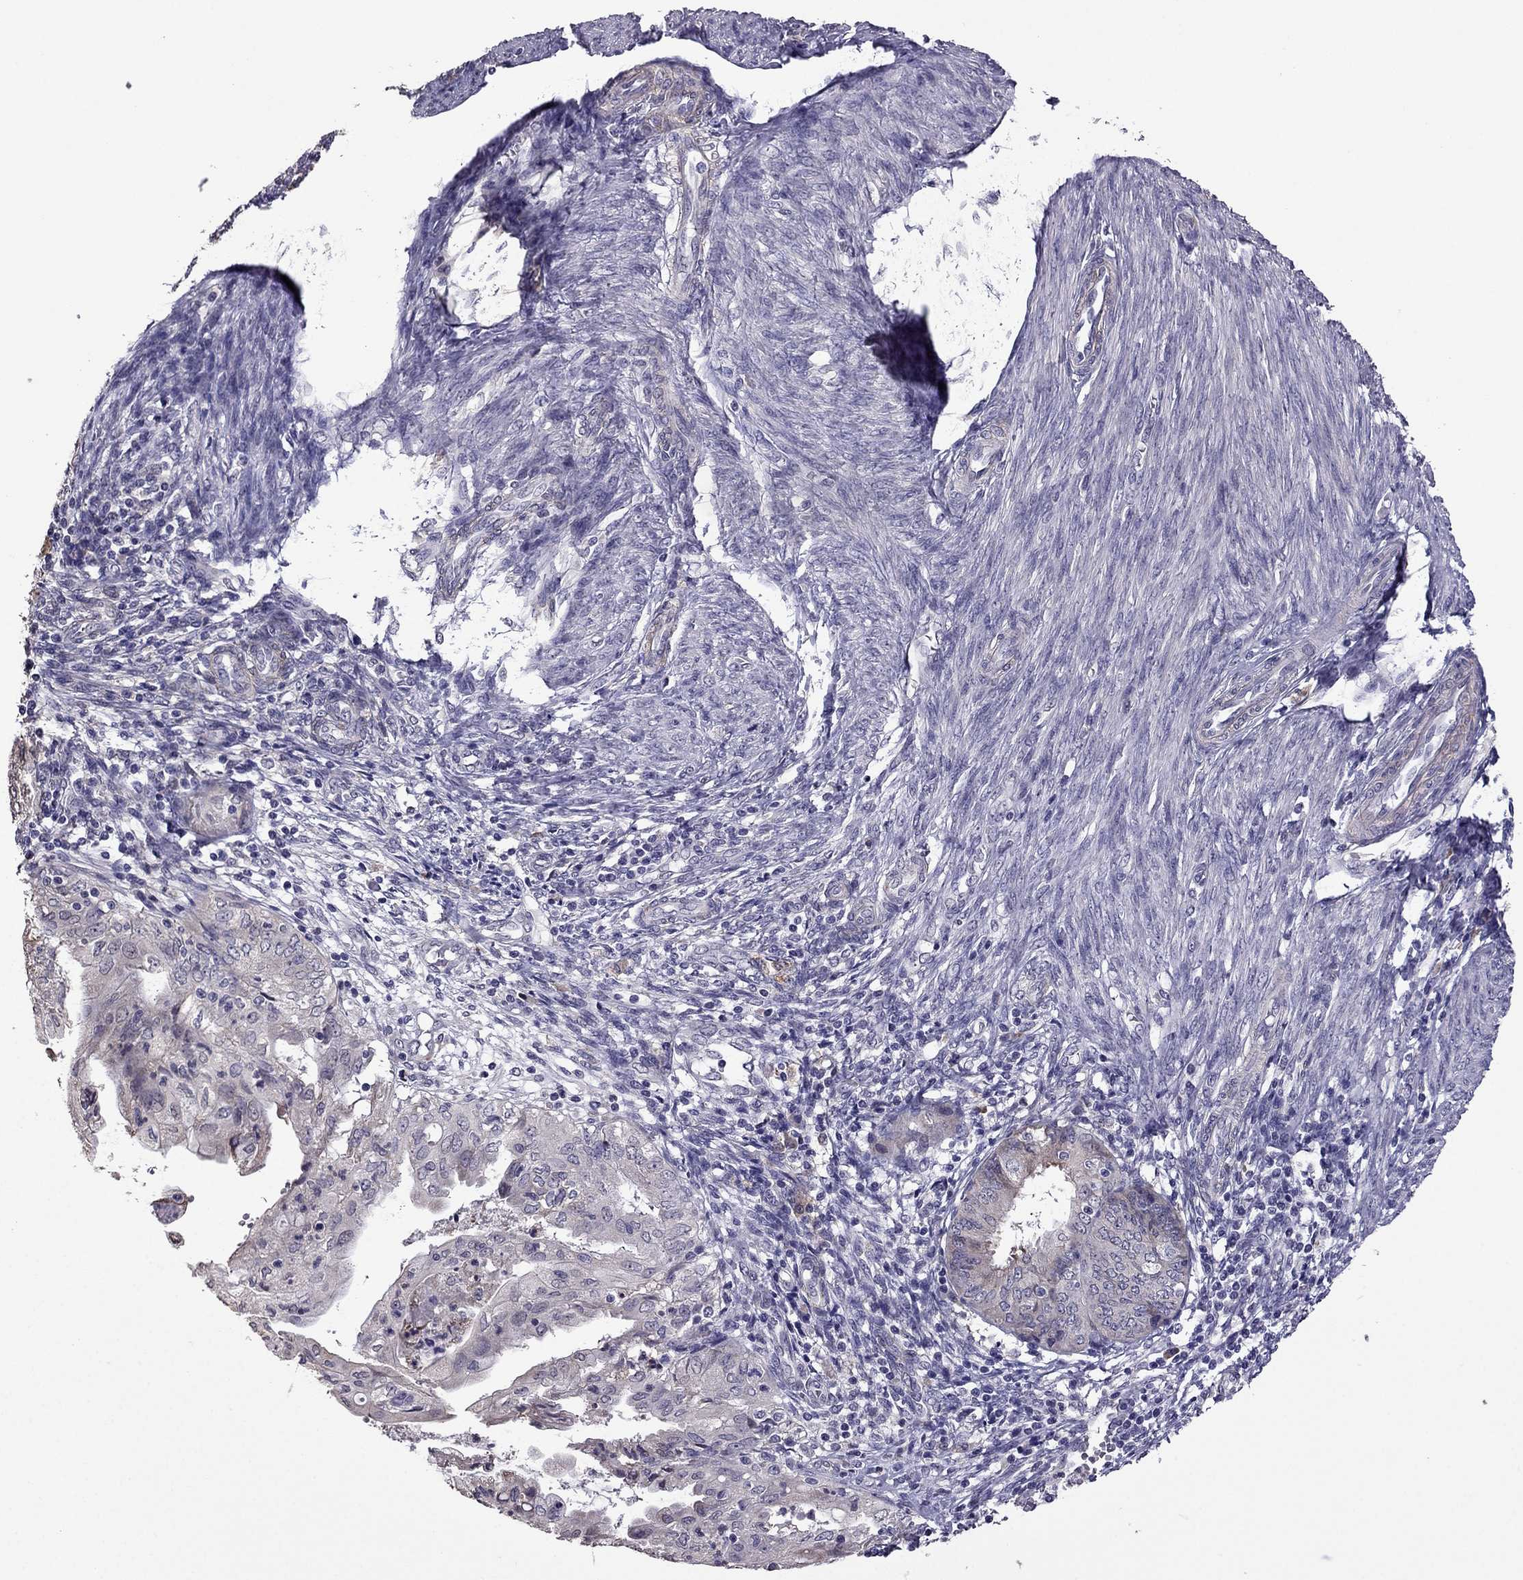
{"staining": {"intensity": "negative", "quantity": "none", "location": "none"}, "tissue": "endometrial cancer", "cell_type": "Tumor cells", "image_type": "cancer", "snomed": [{"axis": "morphology", "description": "Adenocarcinoma, NOS"}, {"axis": "topography", "description": "Endometrium"}], "caption": "Tumor cells show no significant protein staining in adenocarcinoma (endometrial).", "gene": "CDH9", "patient": {"sex": "female", "age": 68}}